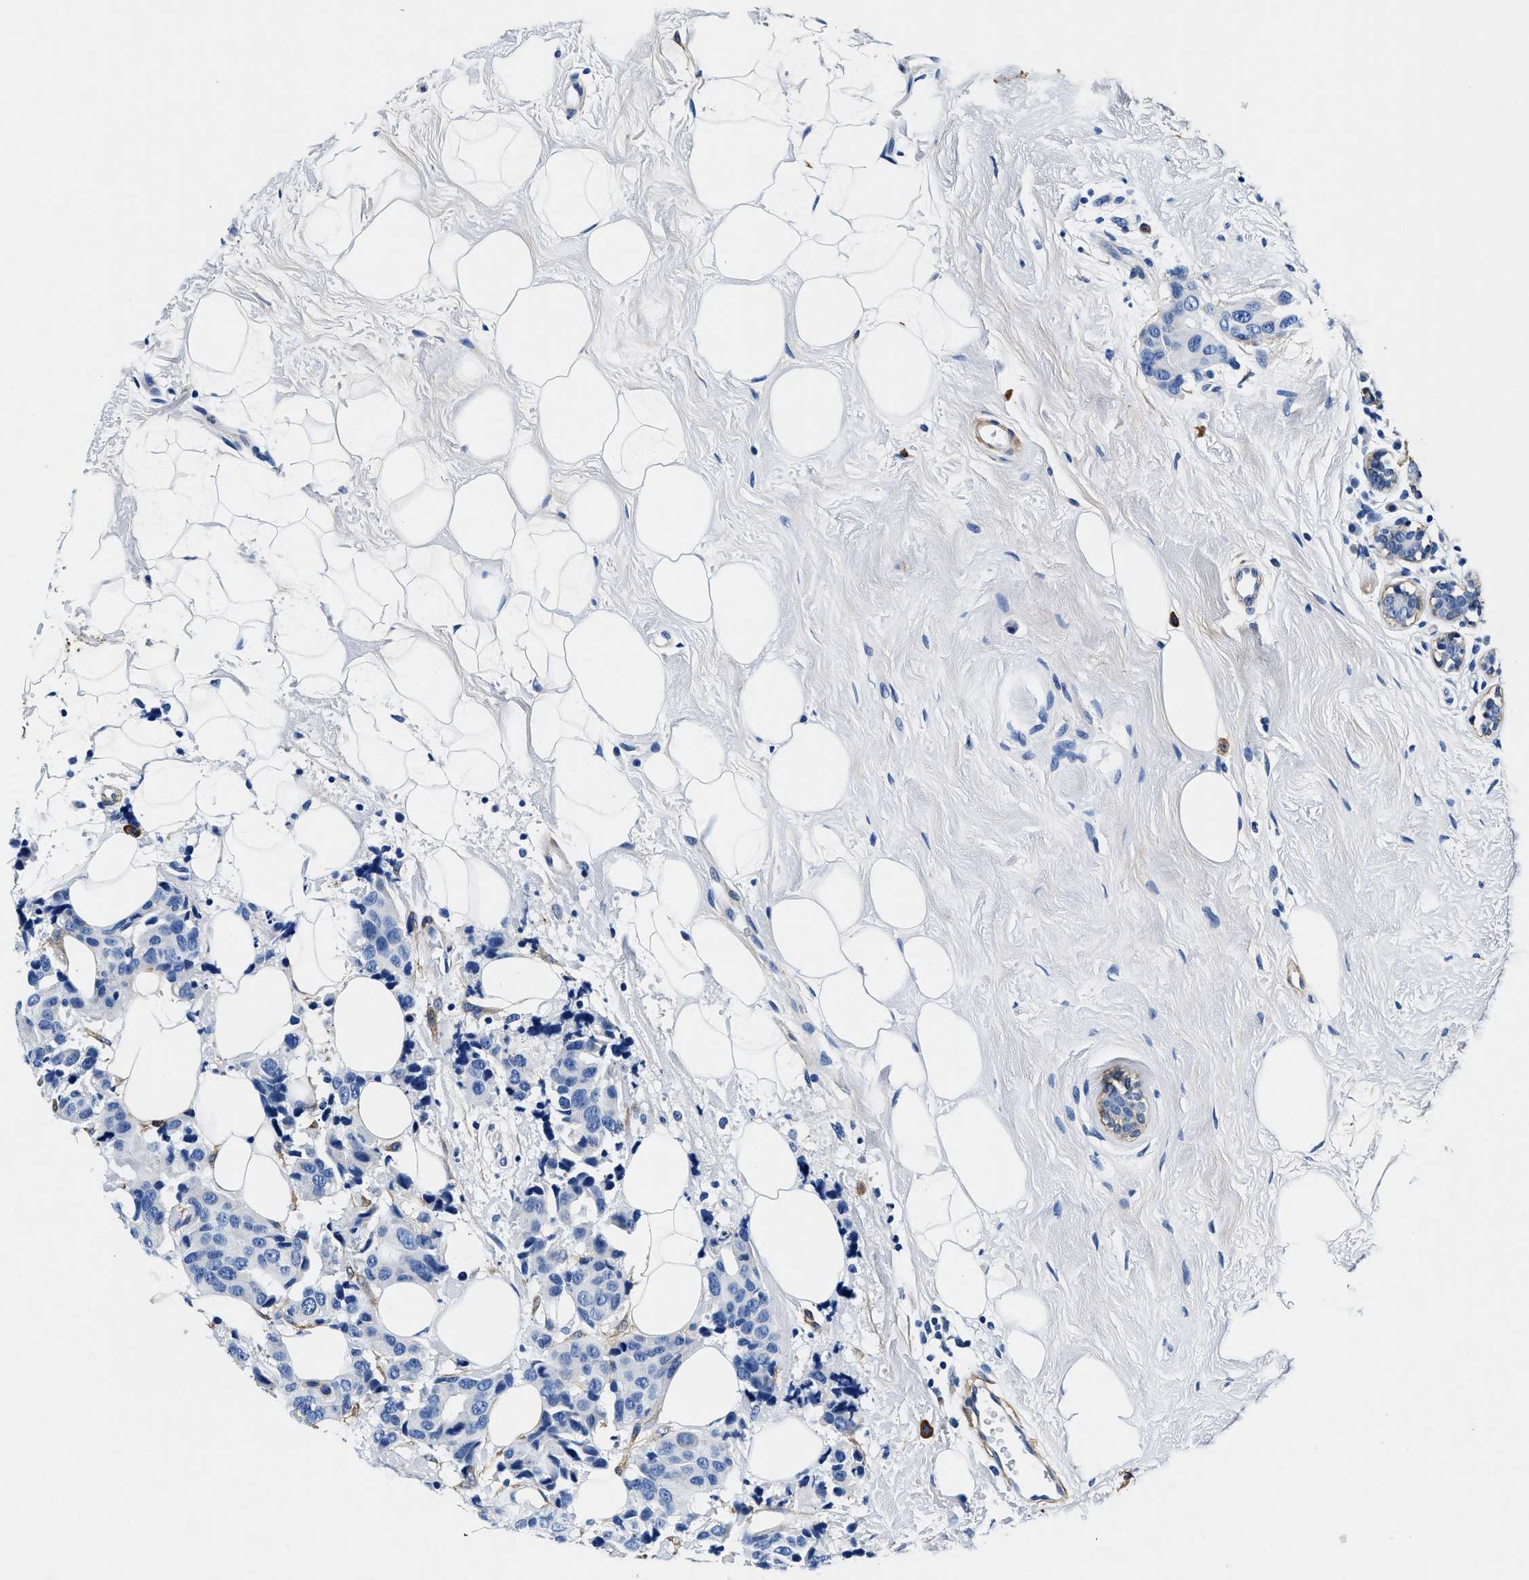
{"staining": {"intensity": "negative", "quantity": "none", "location": "none"}, "tissue": "breast cancer", "cell_type": "Tumor cells", "image_type": "cancer", "snomed": [{"axis": "morphology", "description": "Normal tissue, NOS"}, {"axis": "morphology", "description": "Duct carcinoma"}, {"axis": "topography", "description": "Breast"}], "caption": "A high-resolution micrograph shows immunohistochemistry (IHC) staining of invasive ductal carcinoma (breast), which demonstrates no significant staining in tumor cells. (DAB (3,3'-diaminobenzidine) immunohistochemistry, high magnification).", "gene": "TEX261", "patient": {"sex": "female", "age": 39}}